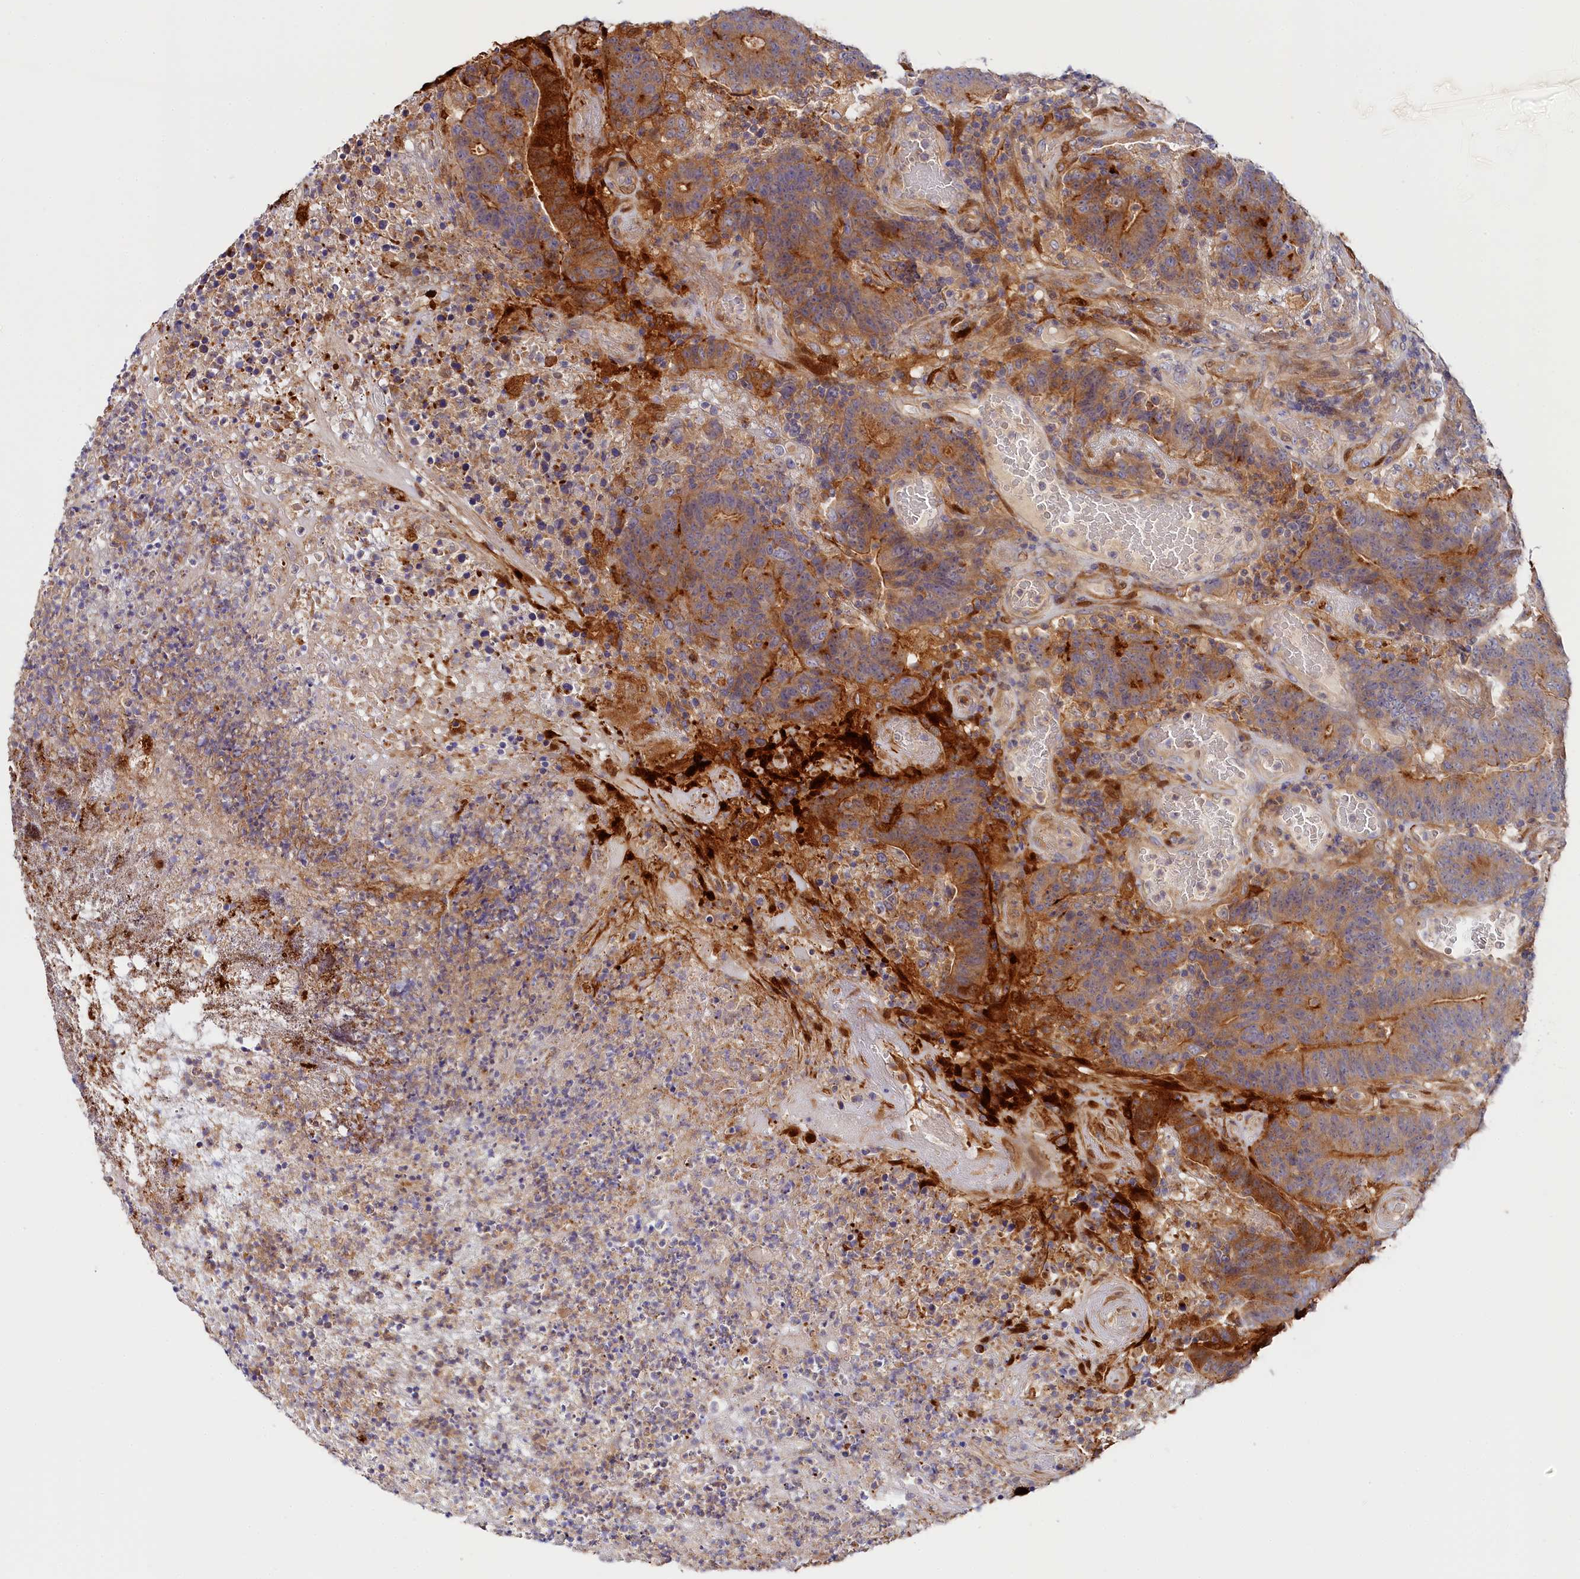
{"staining": {"intensity": "moderate", "quantity": "25%-75%", "location": "cytoplasmic/membranous"}, "tissue": "colorectal cancer", "cell_type": "Tumor cells", "image_type": "cancer", "snomed": [{"axis": "morphology", "description": "Normal tissue, NOS"}, {"axis": "morphology", "description": "Adenocarcinoma, NOS"}, {"axis": "topography", "description": "Colon"}], "caption": "A medium amount of moderate cytoplasmic/membranous staining is appreciated in approximately 25%-75% of tumor cells in colorectal cancer tissue. The protein is stained brown, and the nuclei are stained in blue (DAB IHC with brightfield microscopy, high magnification).", "gene": "KATNB1", "patient": {"sex": "female", "age": 75}}